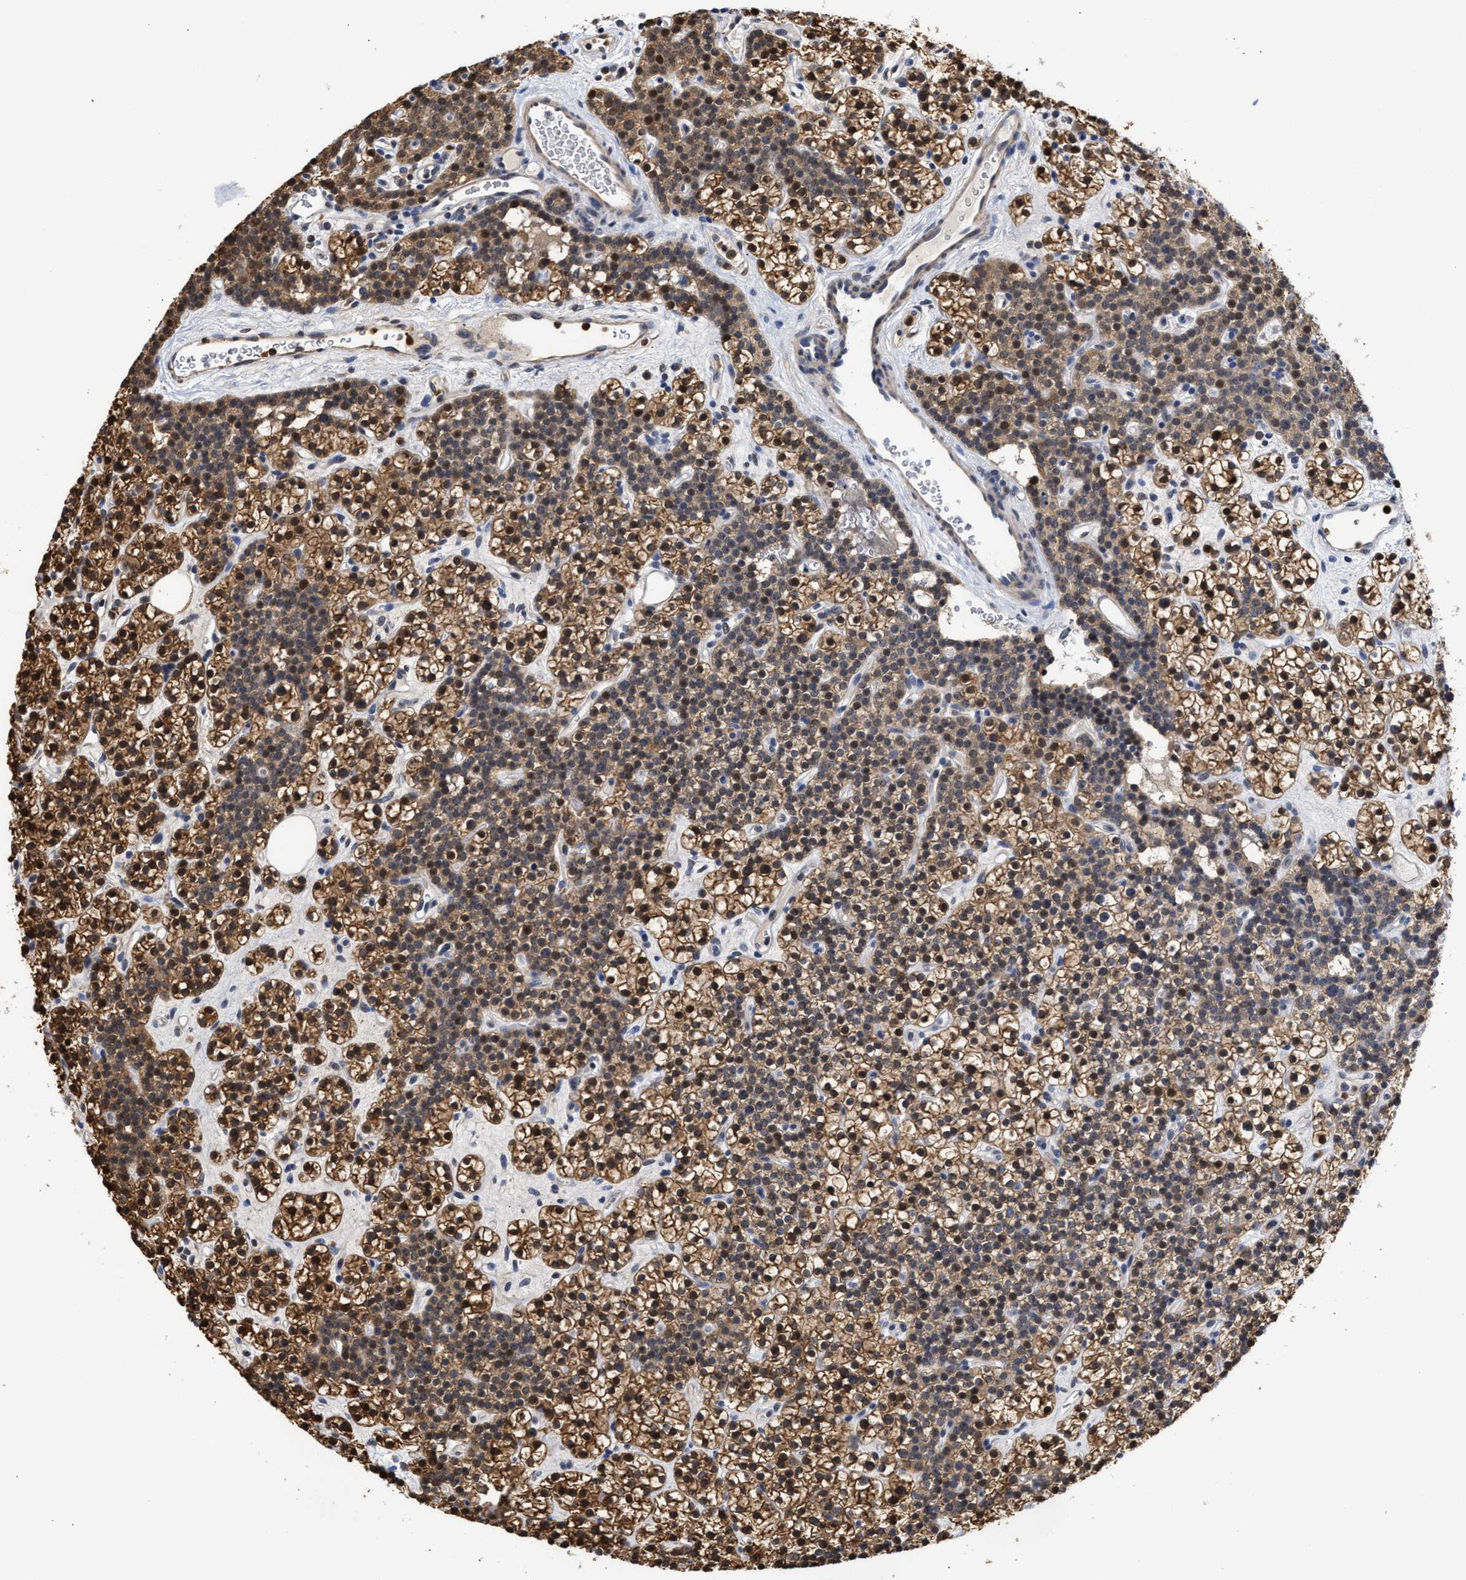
{"staining": {"intensity": "strong", "quantity": "25%-75%", "location": "cytoplasmic/membranous,nuclear"}, "tissue": "parathyroid gland", "cell_type": "Glandular cells", "image_type": "normal", "snomed": [{"axis": "morphology", "description": "Normal tissue, NOS"}, {"axis": "morphology", "description": "Adenoma, NOS"}, {"axis": "topography", "description": "Parathyroid gland"}], "caption": "DAB immunohistochemical staining of unremarkable parathyroid gland reveals strong cytoplasmic/membranous,nuclear protein staining in approximately 25%-75% of glandular cells.", "gene": "KLHDC1", "patient": {"sex": "female", "age": 54}}